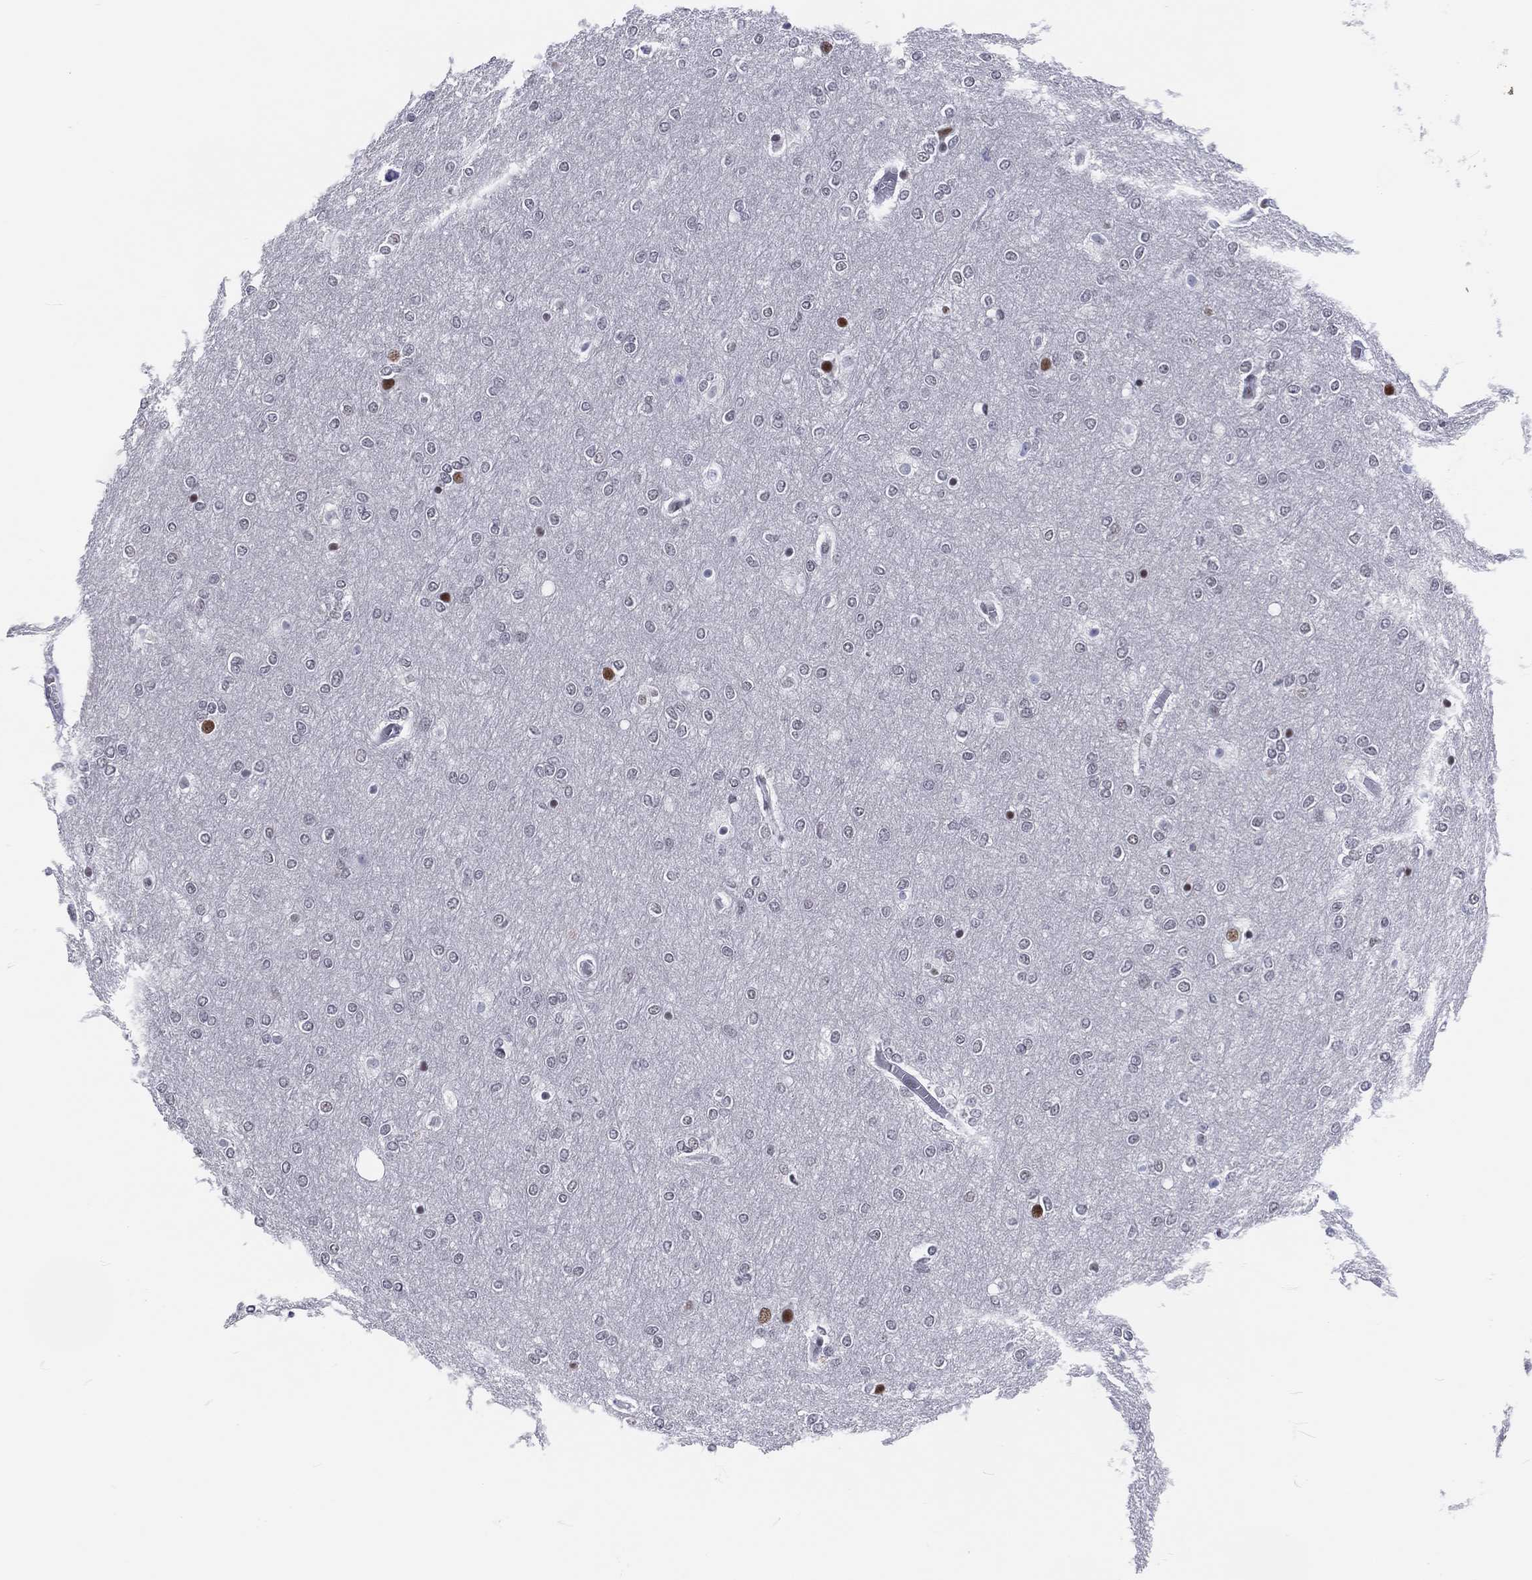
{"staining": {"intensity": "negative", "quantity": "none", "location": "none"}, "tissue": "glioma", "cell_type": "Tumor cells", "image_type": "cancer", "snomed": [{"axis": "morphology", "description": "Glioma, malignant, High grade"}, {"axis": "topography", "description": "Brain"}], "caption": "This is an IHC image of human malignant high-grade glioma. There is no positivity in tumor cells.", "gene": "MAPK8IP1", "patient": {"sex": "female", "age": 61}}